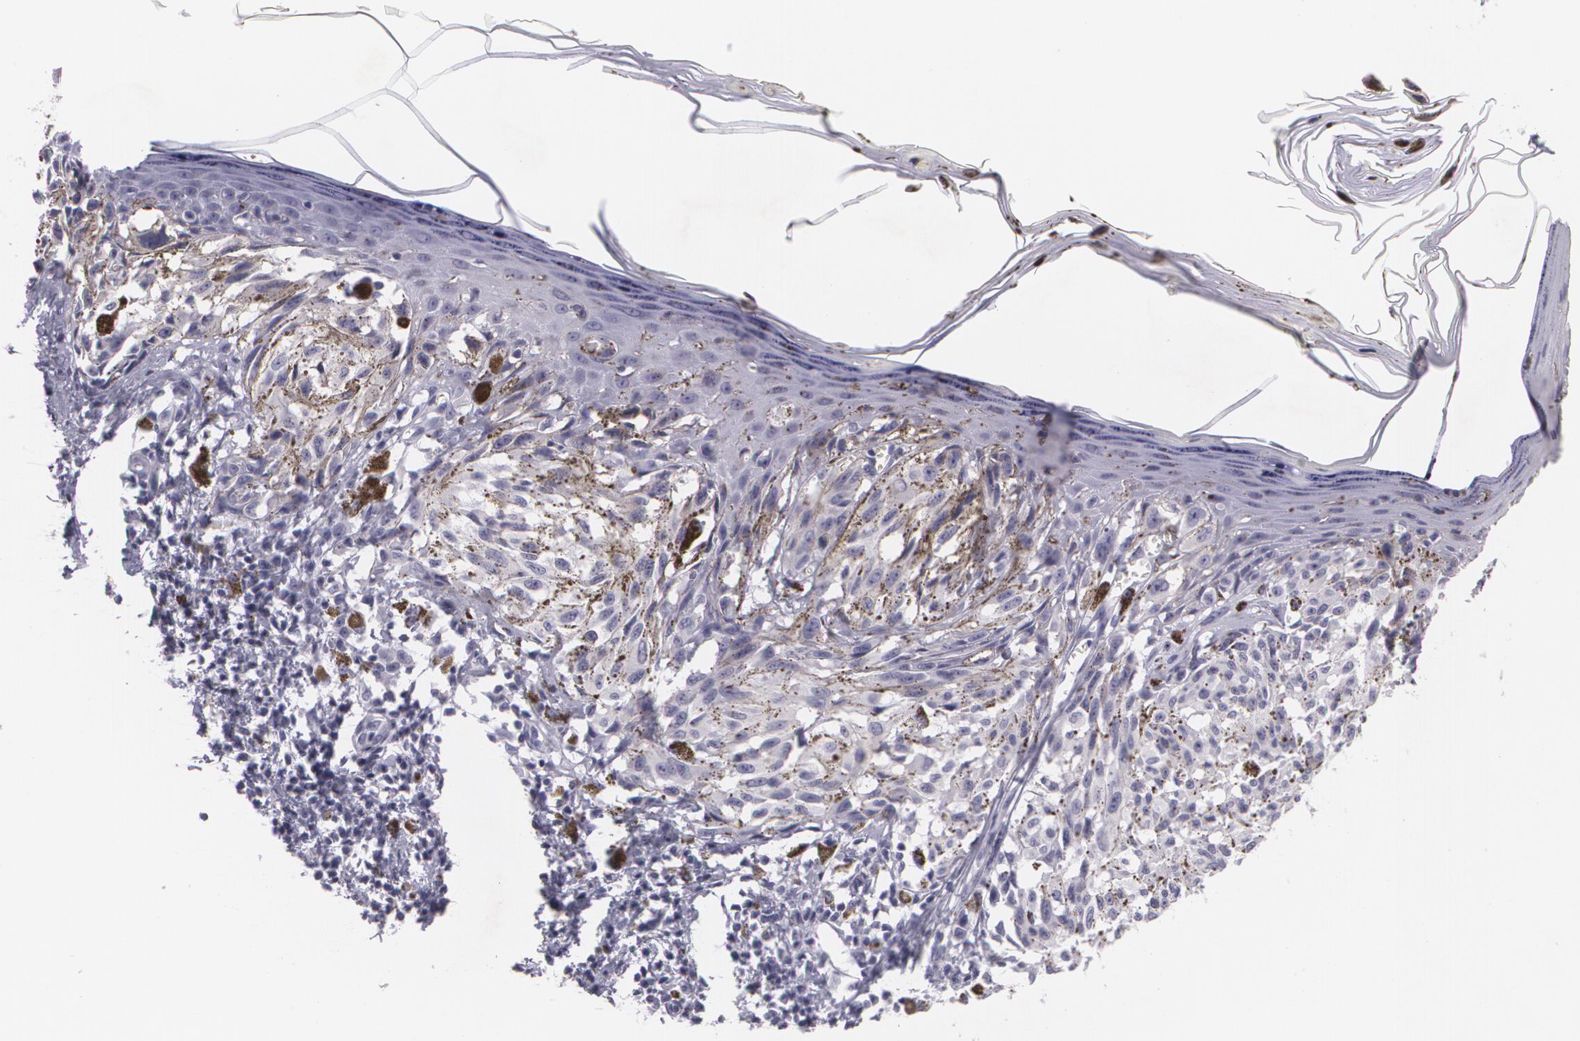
{"staining": {"intensity": "negative", "quantity": "none", "location": "none"}, "tissue": "melanoma", "cell_type": "Tumor cells", "image_type": "cancer", "snomed": [{"axis": "morphology", "description": "Malignant melanoma, NOS"}, {"axis": "topography", "description": "Skin"}], "caption": "This is an immunohistochemistry (IHC) micrograph of melanoma. There is no expression in tumor cells.", "gene": "MAP2", "patient": {"sex": "female", "age": 72}}